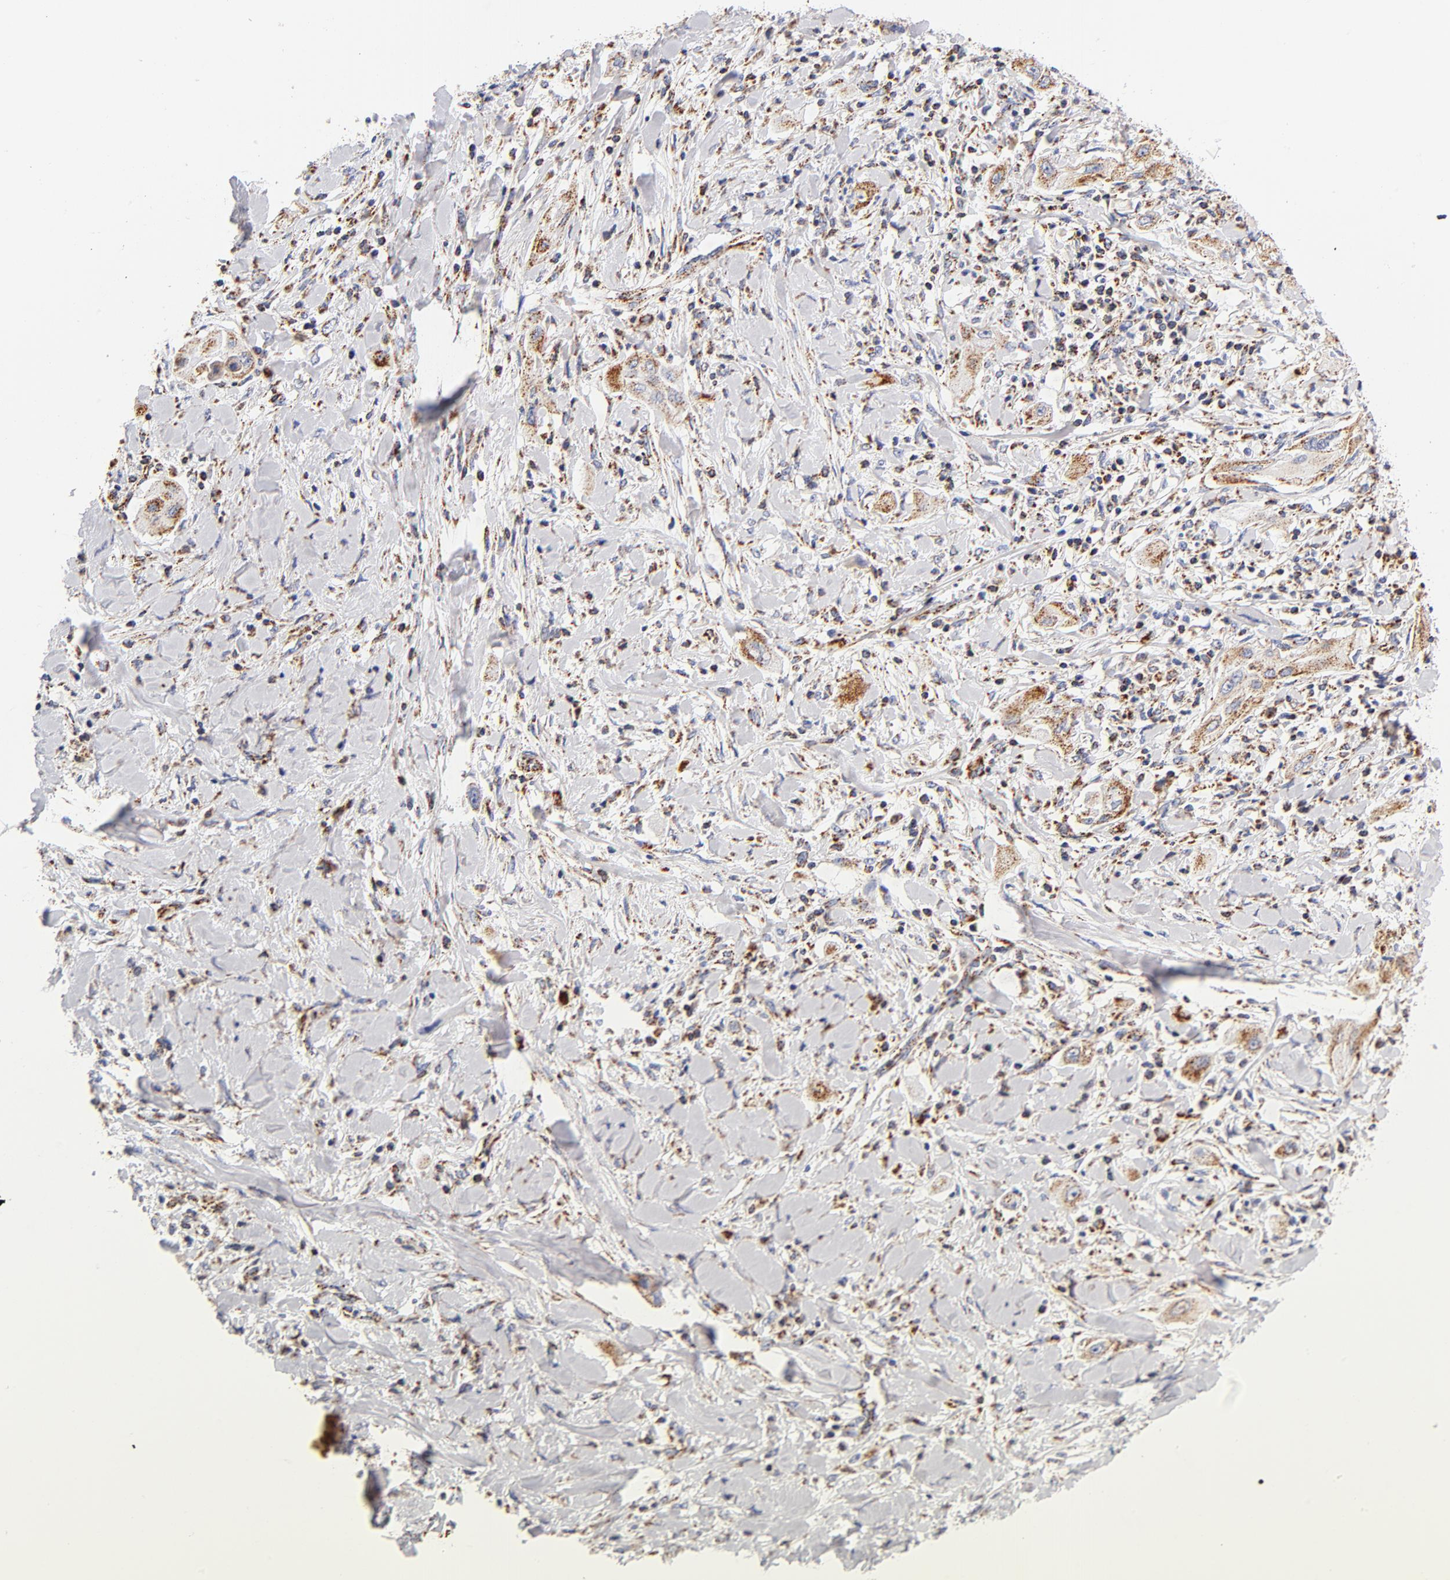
{"staining": {"intensity": "moderate", "quantity": ">75%", "location": "cytoplasmic/membranous"}, "tissue": "lung cancer", "cell_type": "Tumor cells", "image_type": "cancer", "snomed": [{"axis": "morphology", "description": "Squamous cell carcinoma, NOS"}, {"axis": "topography", "description": "Lung"}], "caption": "Immunohistochemistry (IHC) of squamous cell carcinoma (lung) demonstrates medium levels of moderate cytoplasmic/membranous staining in approximately >75% of tumor cells. (DAB = brown stain, brightfield microscopy at high magnification).", "gene": "ECHS1", "patient": {"sex": "female", "age": 47}}